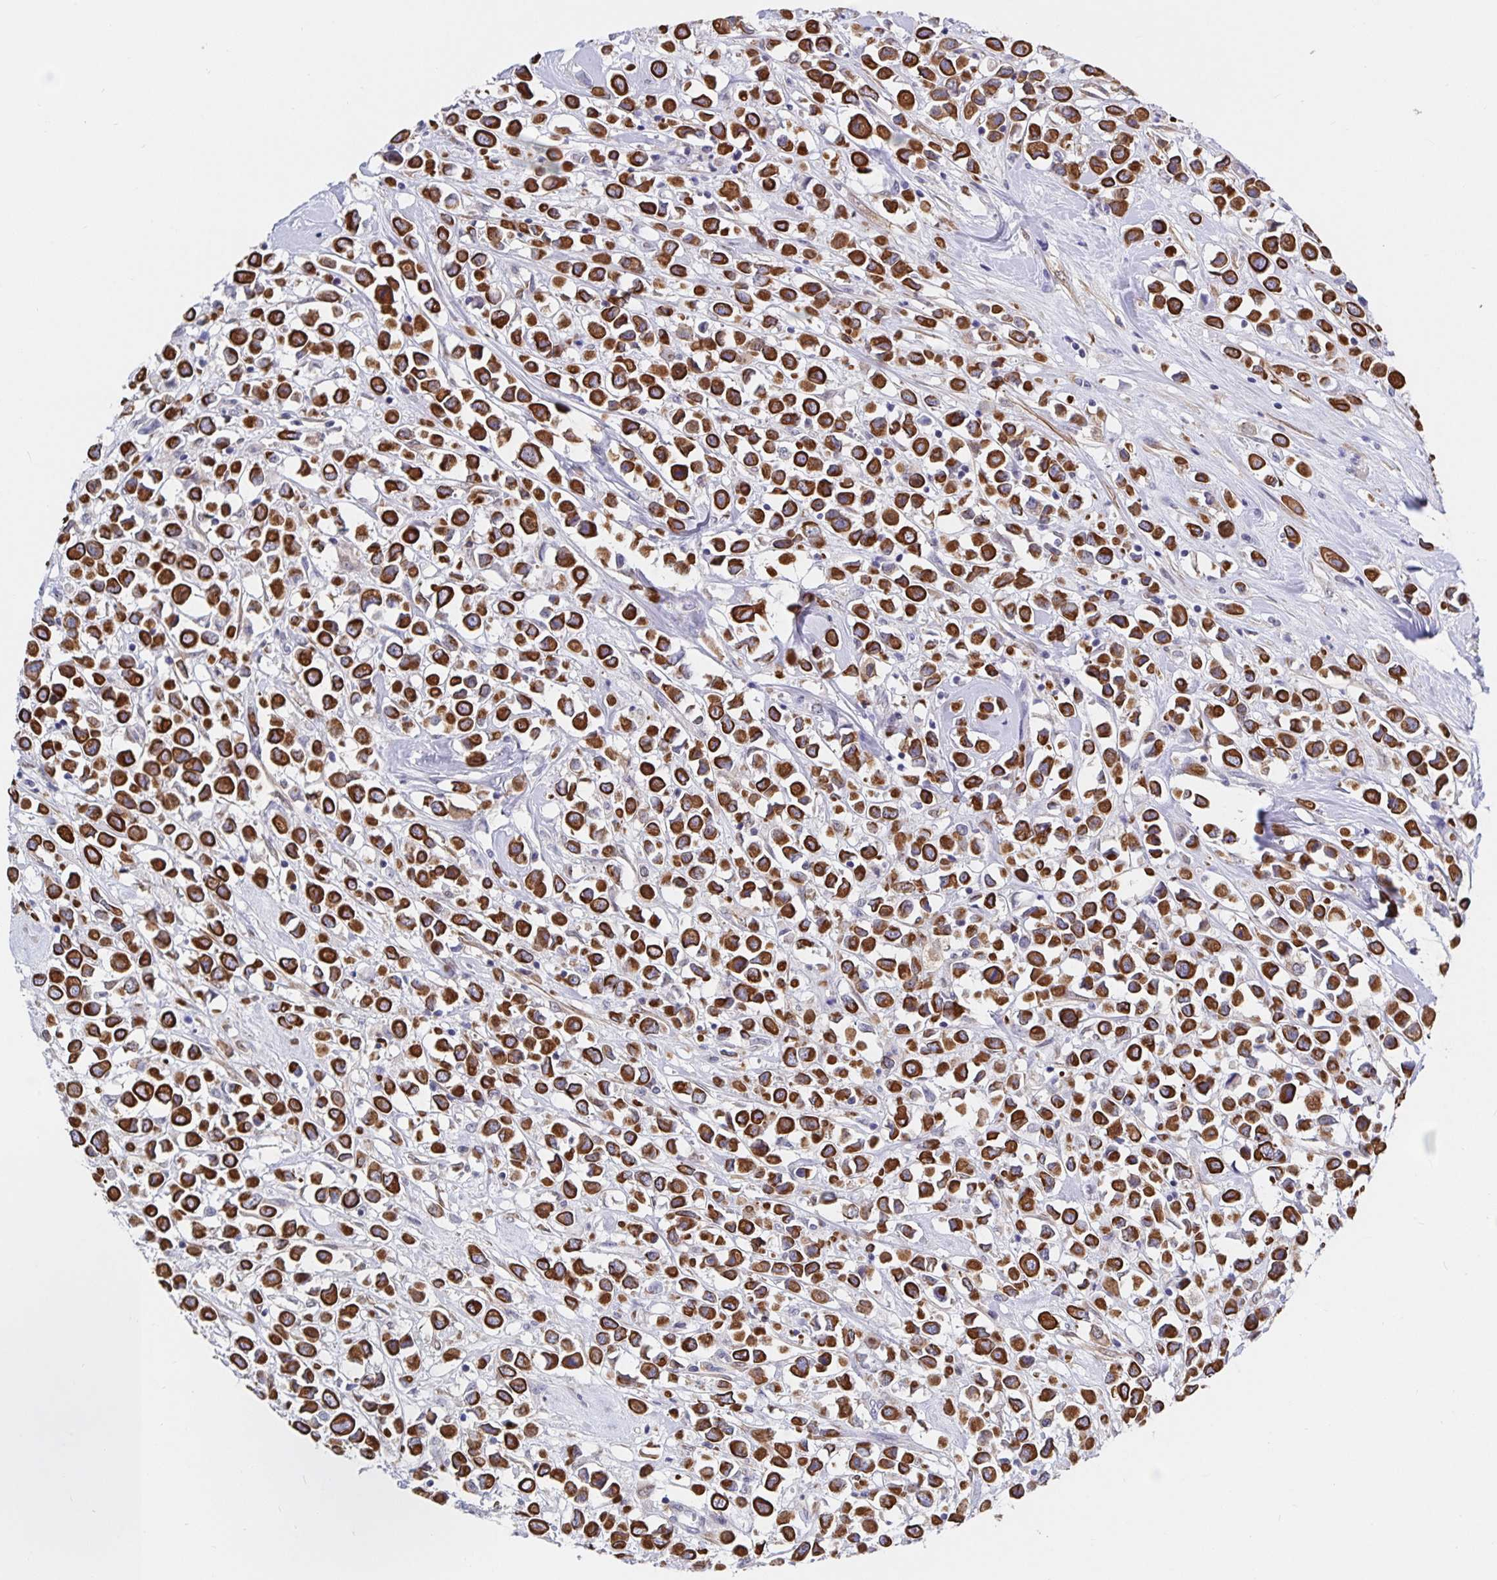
{"staining": {"intensity": "strong", "quantity": ">75%", "location": "cytoplasmic/membranous"}, "tissue": "breast cancer", "cell_type": "Tumor cells", "image_type": "cancer", "snomed": [{"axis": "morphology", "description": "Duct carcinoma"}, {"axis": "topography", "description": "Breast"}], "caption": "Intraductal carcinoma (breast) was stained to show a protein in brown. There is high levels of strong cytoplasmic/membranous positivity in about >75% of tumor cells.", "gene": "ZIK1", "patient": {"sex": "female", "age": 61}}